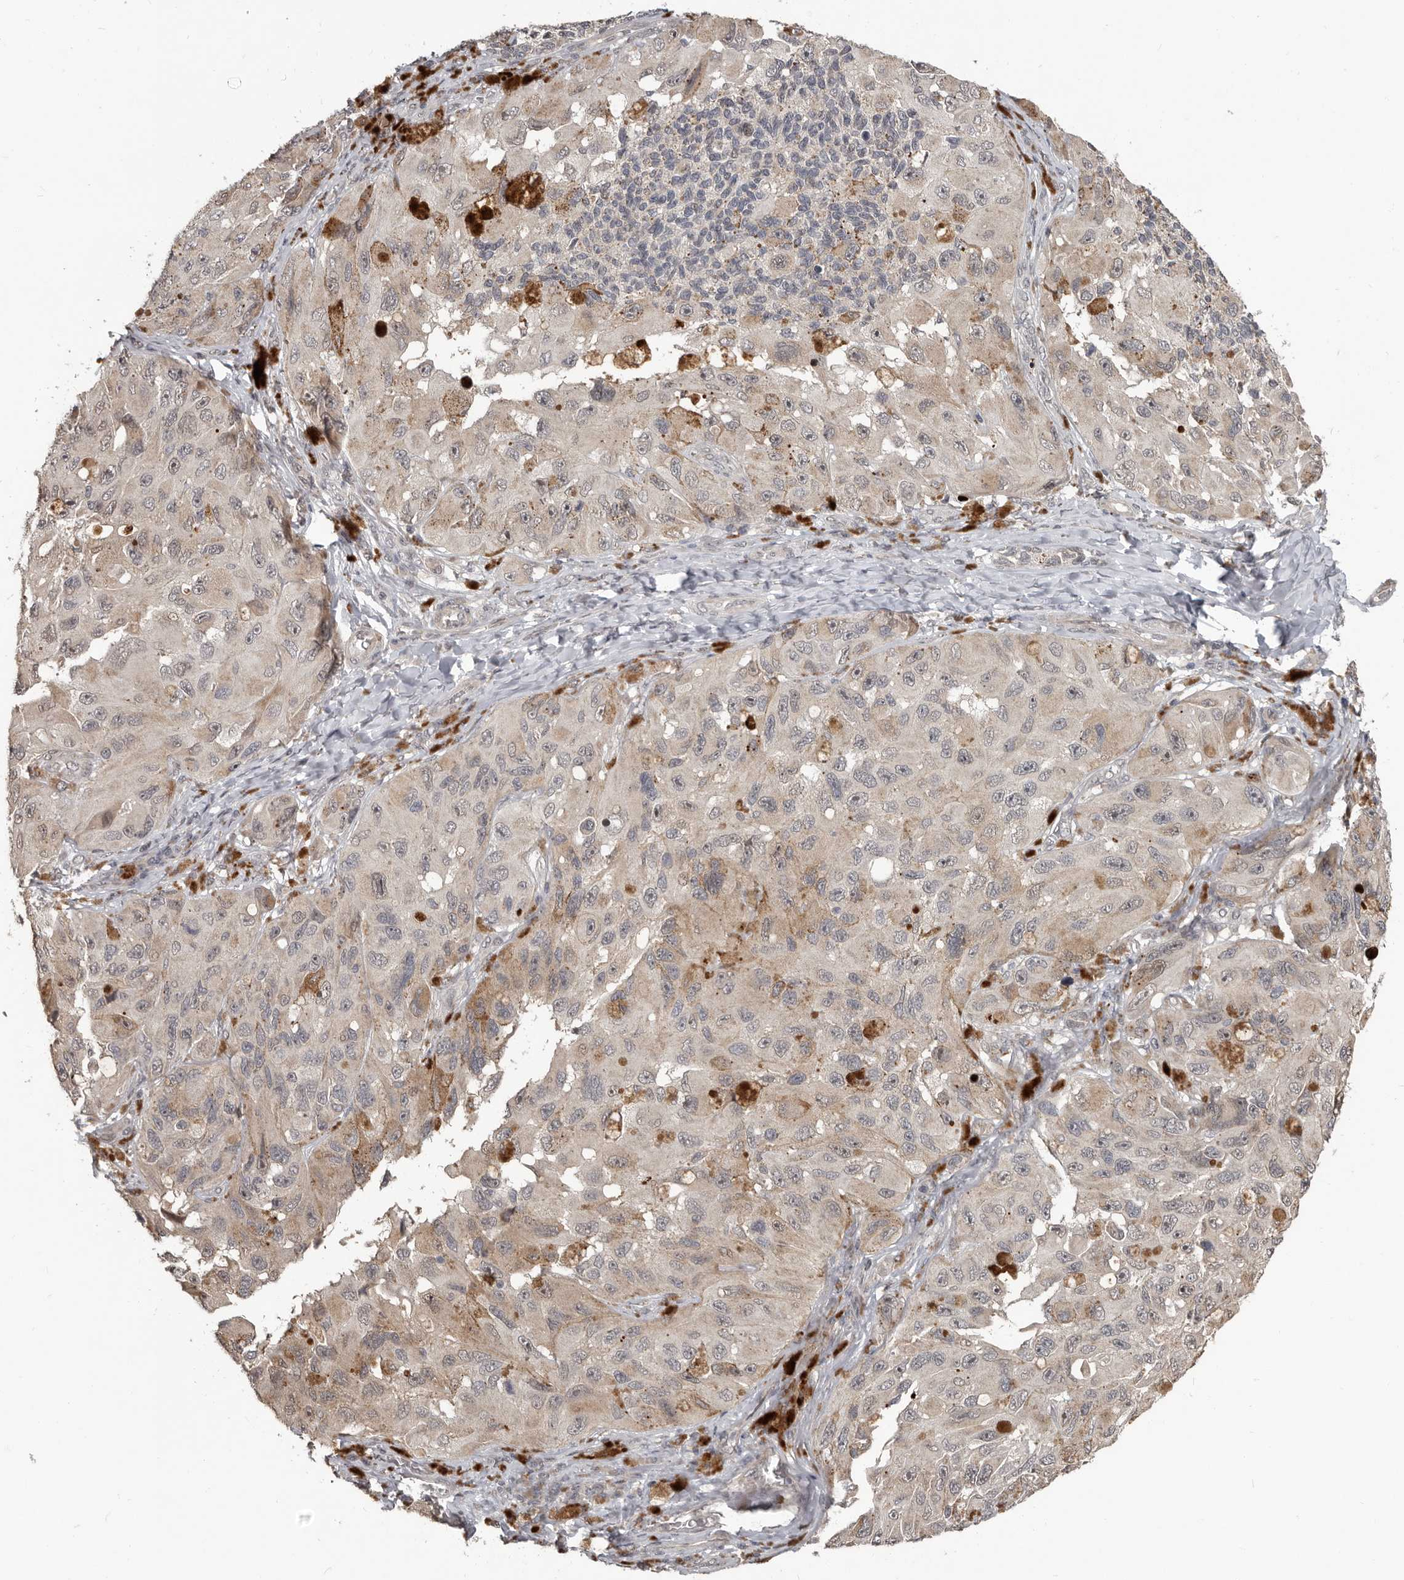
{"staining": {"intensity": "weak", "quantity": "25%-75%", "location": "cytoplasmic/membranous"}, "tissue": "melanoma", "cell_type": "Tumor cells", "image_type": "cancer", "snomed": [{"axis": "morphology", "description": "Malignant melanoma, NOS"}, {"axis": "topography", "description": "Skin"}], "caption": "A photomicrograph showing weak cytoplasmic/membranous expression in approximately 25%-75% of tumor cells in melanoma, as visualized by brown immunohistochemical staining.", "gene": "APOL6", "patient": {"sex": "female", "age": 73}}